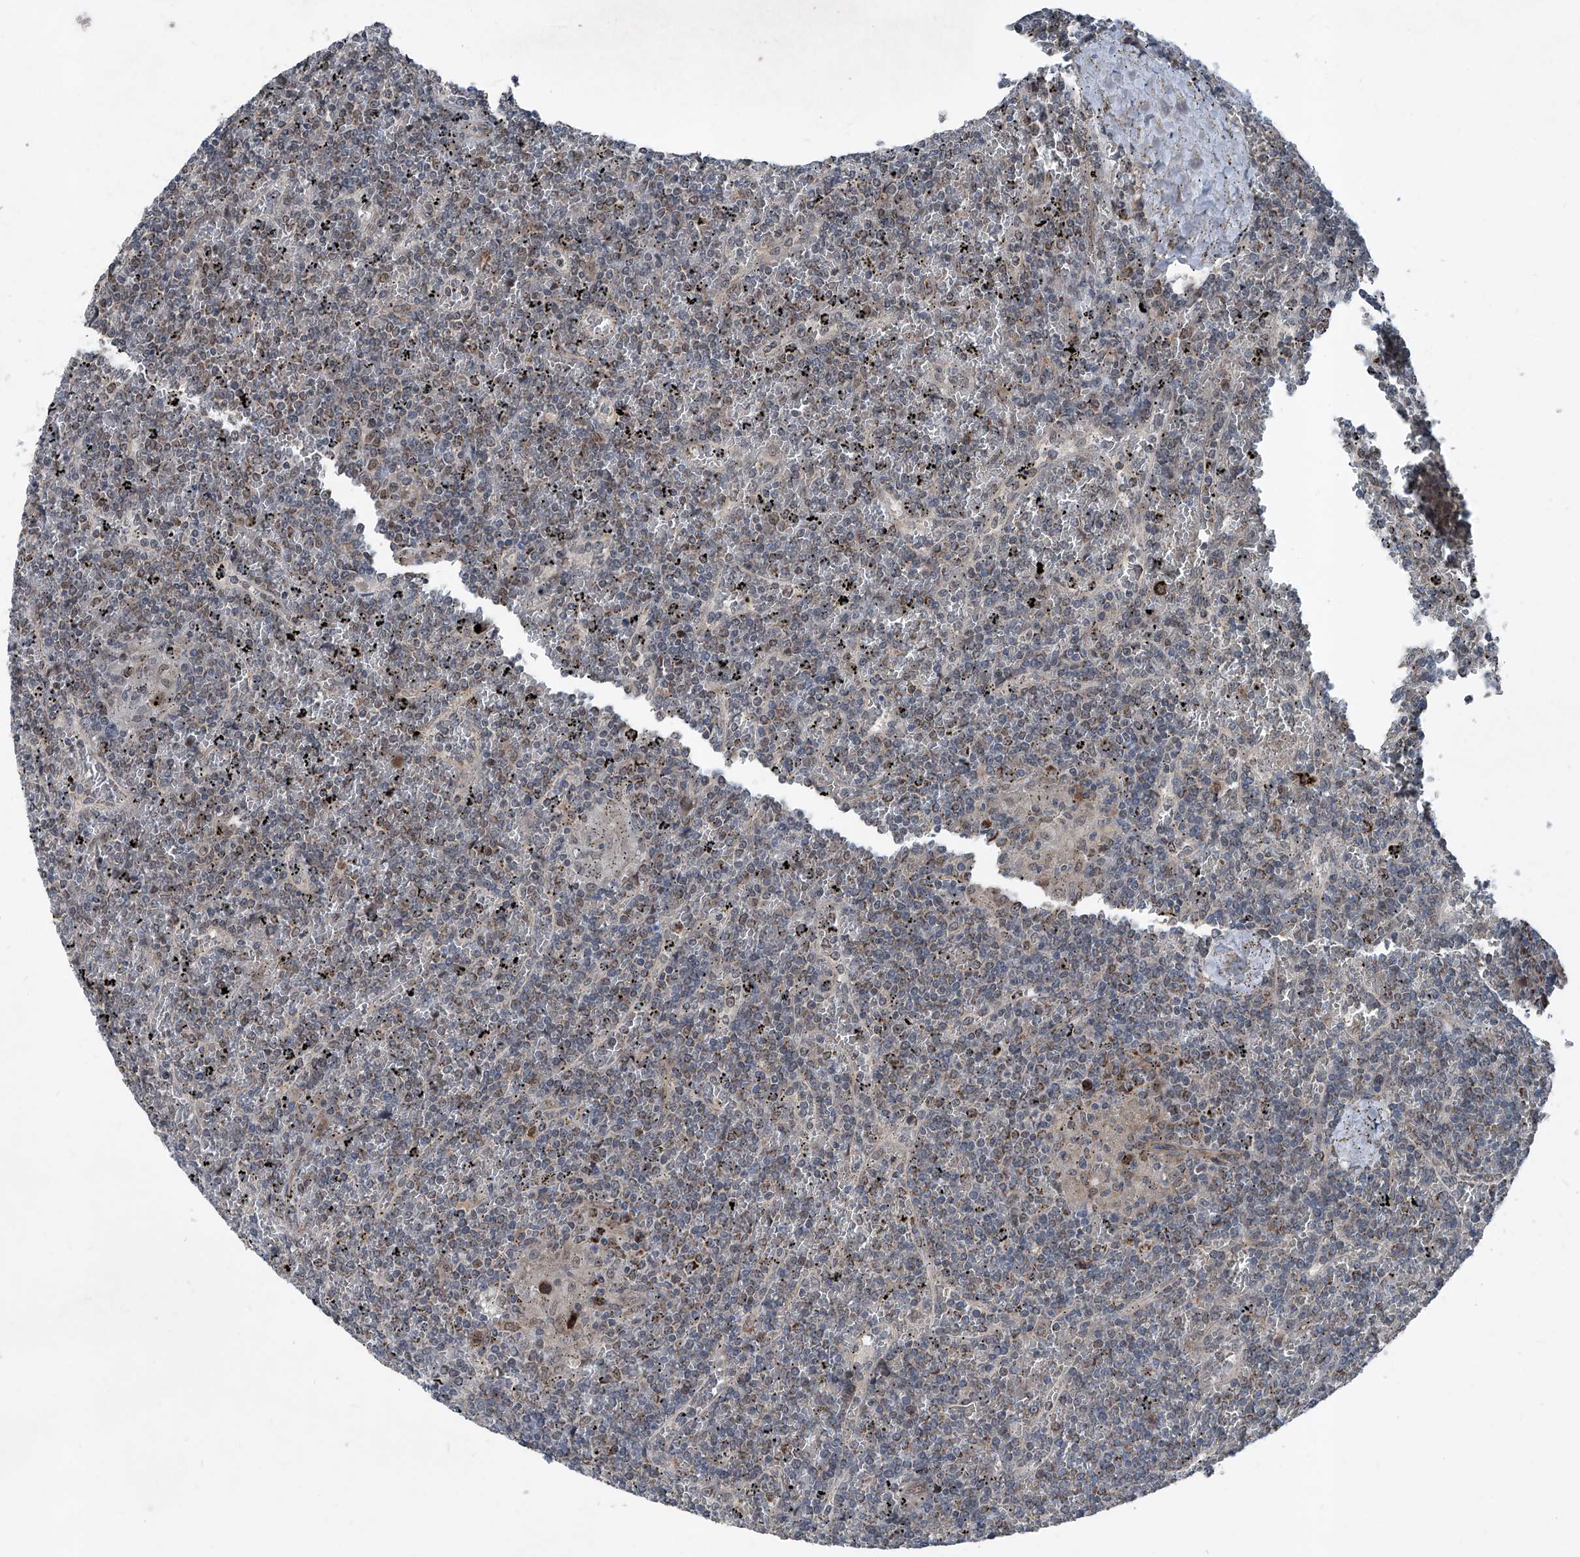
{"staining": {"intensity": "weak", "quantity": "25%-75%", "location": "cytoplasmic/membranous"}, "tissue": "lymphoma", "cell_type": "Tumor cells", "image_type": "cancer", "snomed": [{"axis": "morphology", "description": "Malignant lymphoma, non-Hodgkin's type, Low grade"}, {"axis": "topography", "description": "Spleen"}], "caption": "Lymphoma stained with DAB (3,3'-diaminobenzidine) immunohistochemistry exhibits low levels of weak cytoplasmic/membranous expression in approximately 25%-75% of tumor cells. Nuclei are stained in blue.", "gene": "COA7", "patient": {"sex": "female", "age": 19}}